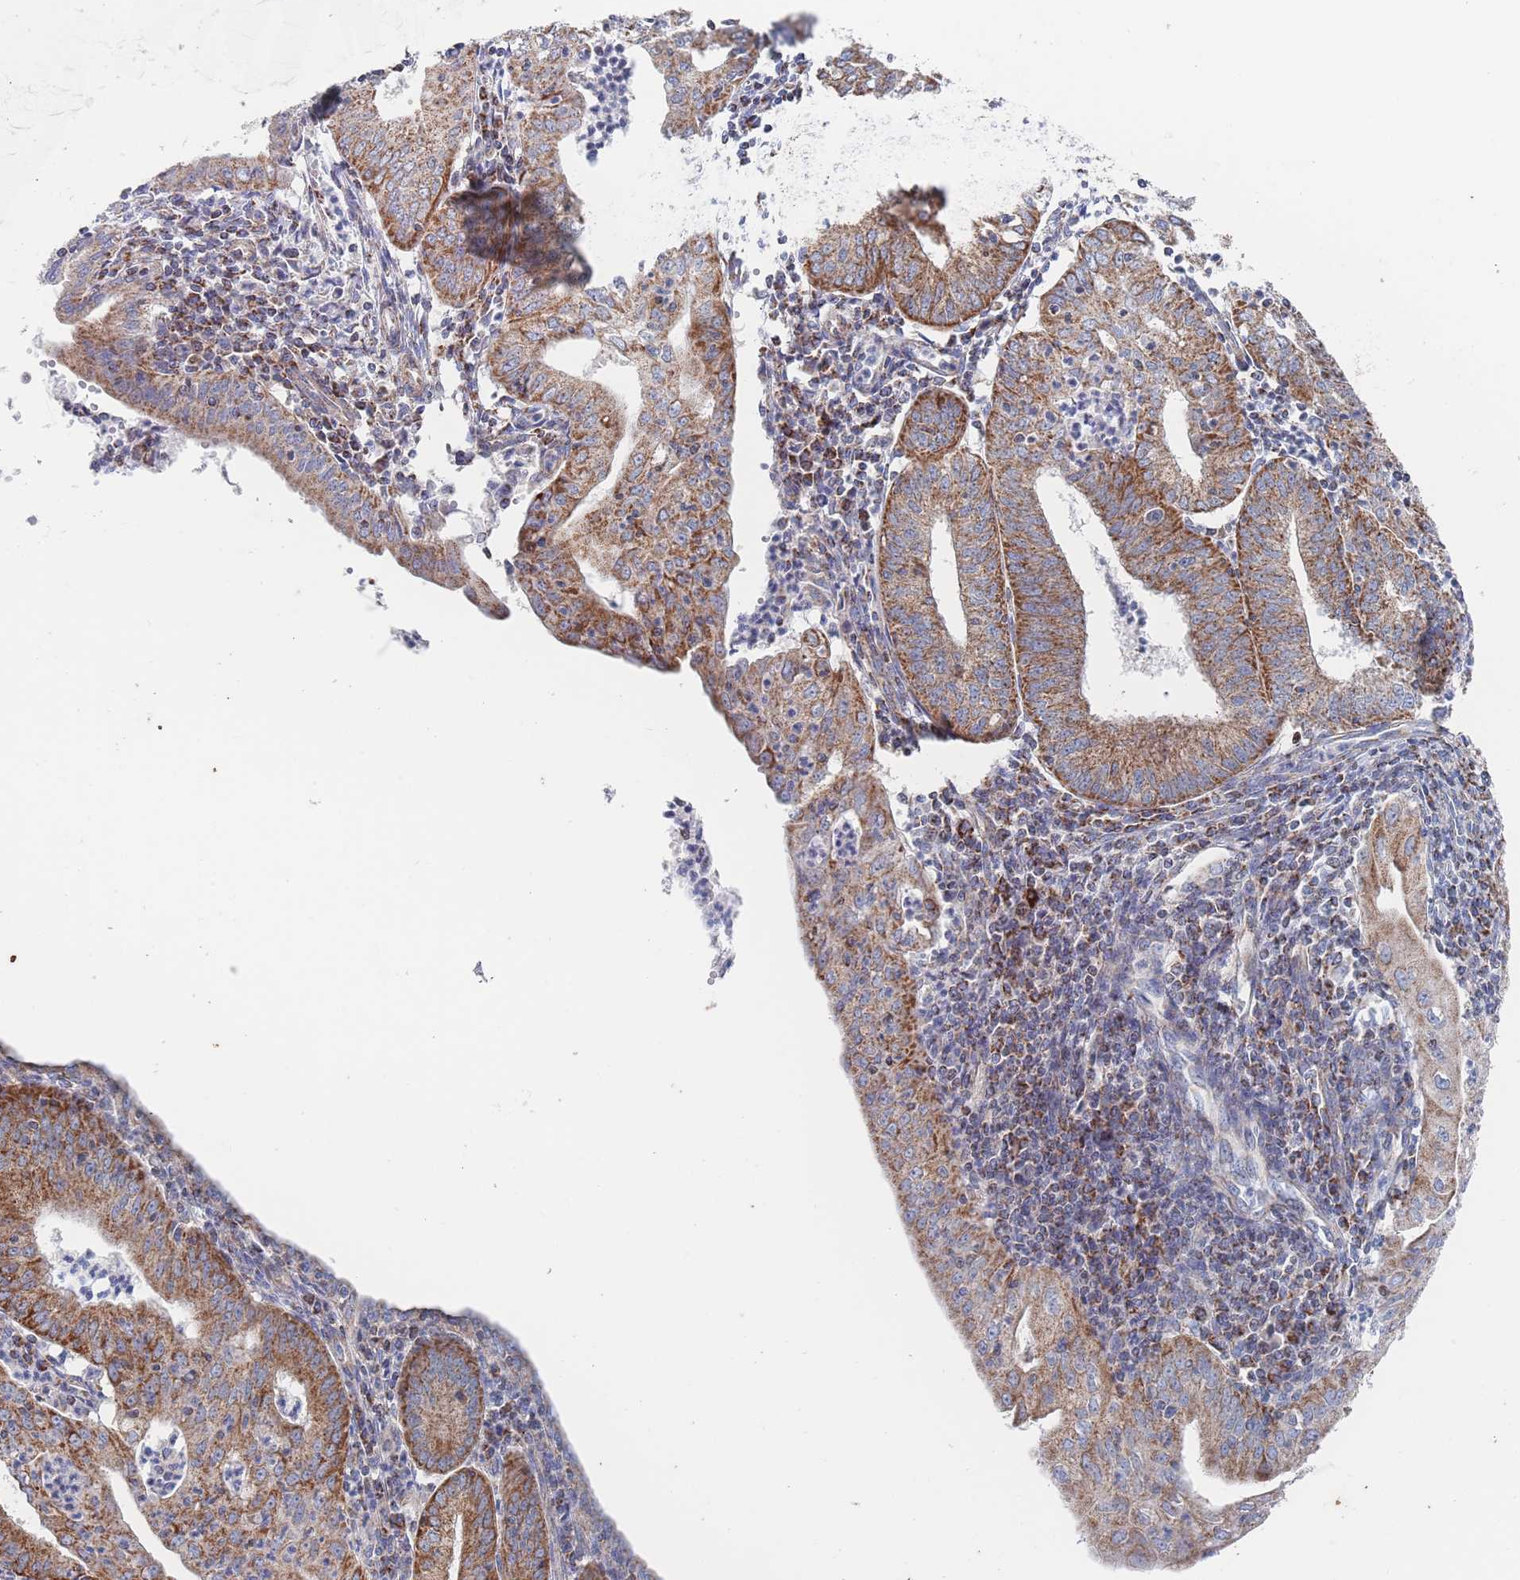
{"staining": {"intensity": "moderate", "quantity": ">75%", "location": "cytoplasmic/membranous"}, "tissue": "endometrial cancer", "cell_type": "Tumor cells", "image_type": "cancer", "snomed": [{"axis": "morphology", "description": "Adenocarcinoma, NOS"}, {"axis": "topography", "description": "Endometrium"}], "caption": "About >75% of tumor cells in human endometrial cancer (adenocarcinoma) display moderate cytoplasmic/membranous protein positivity as visualized by brown immunohistochemical staining.", "gene": "IKZF4", "patient": {"sex": "female", "age": 60}}